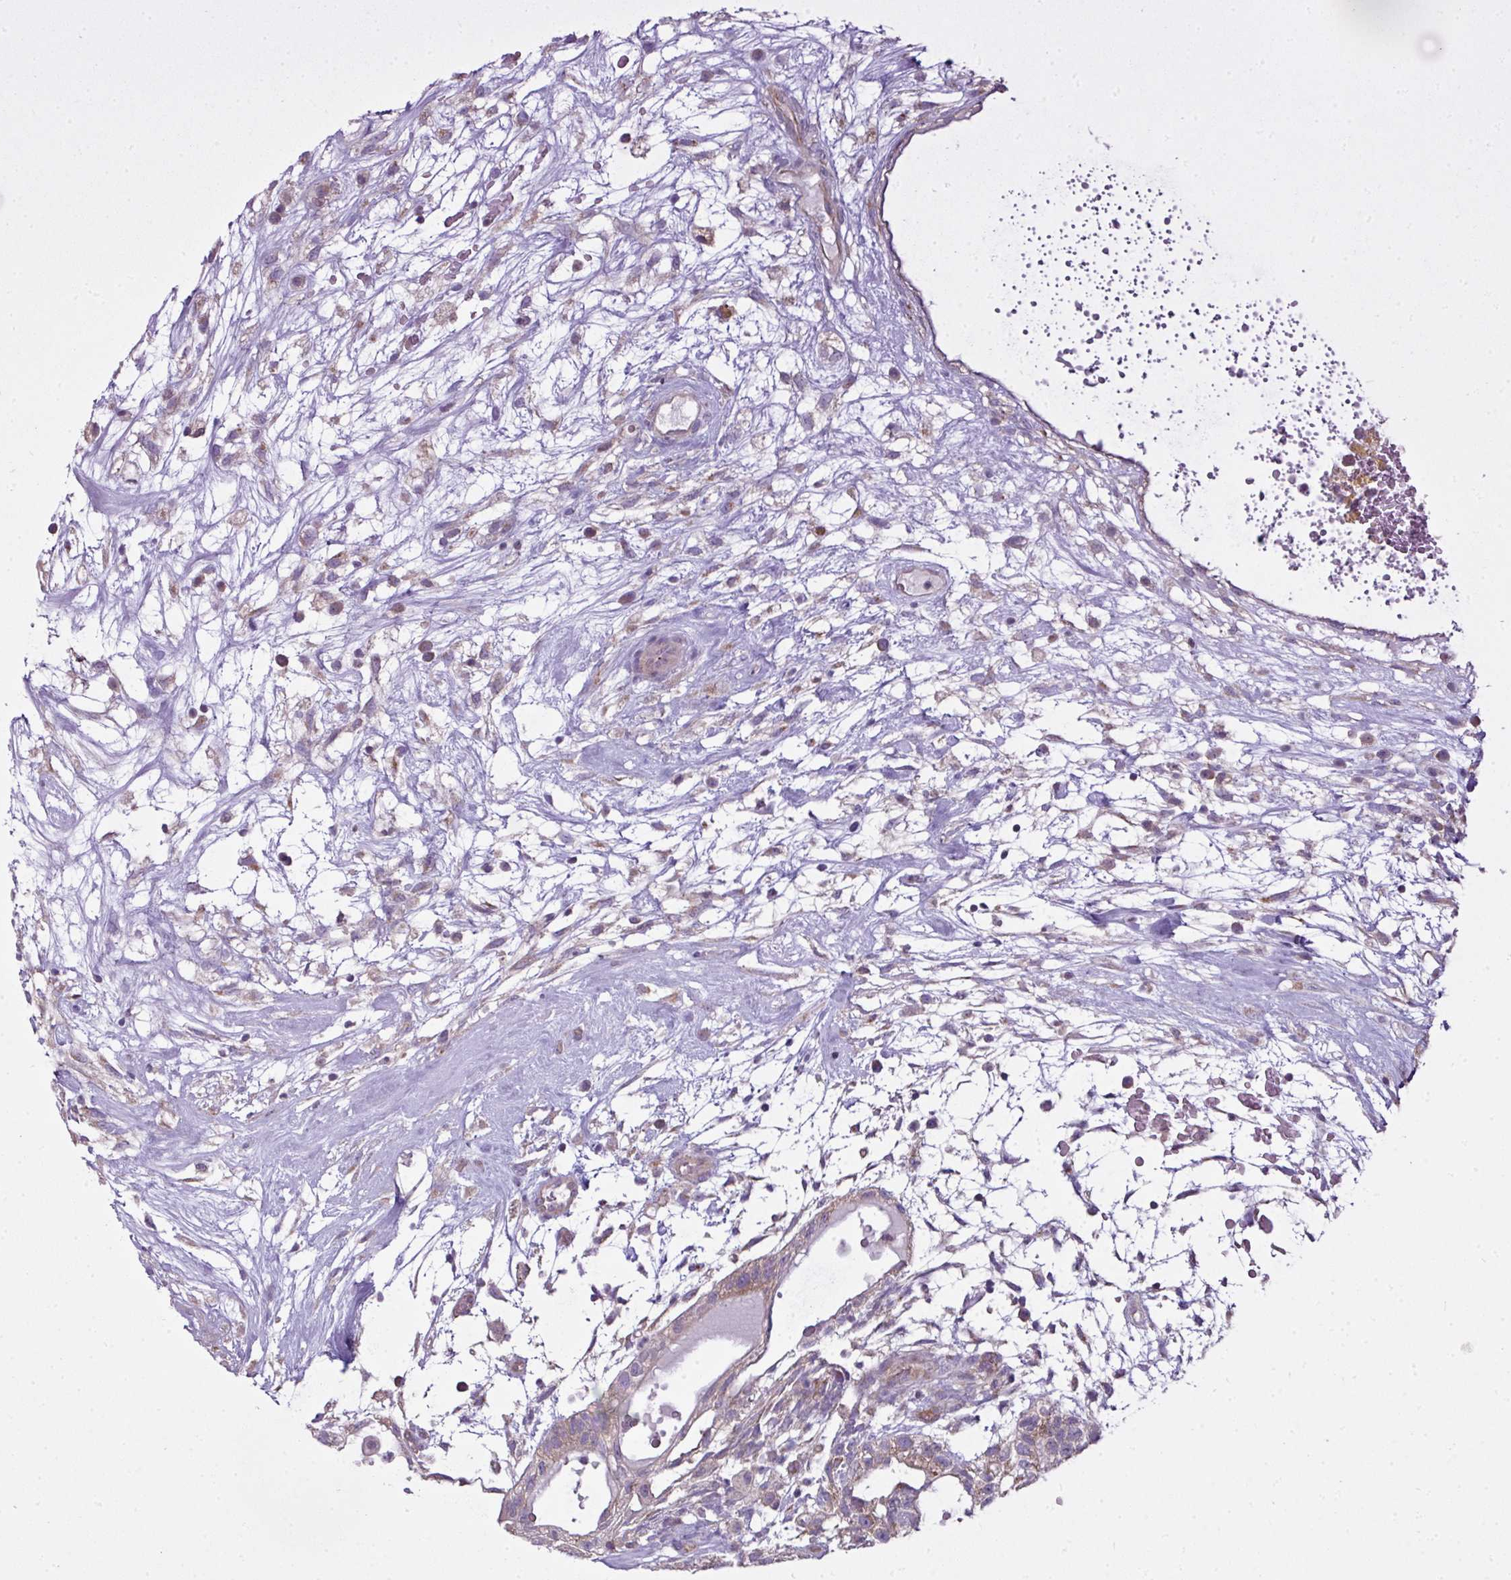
{"staining": {"intensity": "weak", "quantity": ">75%", "location": "cytoplasmic/membranous"}, "tissue": "testis cancer", "cell_type": "Tumor cells", "image_type": "cancer", "snomed": [{"axis": "morphology", "description": "Carcinoma, Embryonal, NOS"}, {"axis": "topography", "description": "Testis"}], "caption": "DAB (3,3'-diaminobenzidine) immunohistochemical staining of human testis embryonal carcinoma demonstrates weak cytoplasmic/membranous protein expression in approximately >75% of tumor cells.", "gene": "C19orf33", "patient": {"sex": "male", "age": 32}}